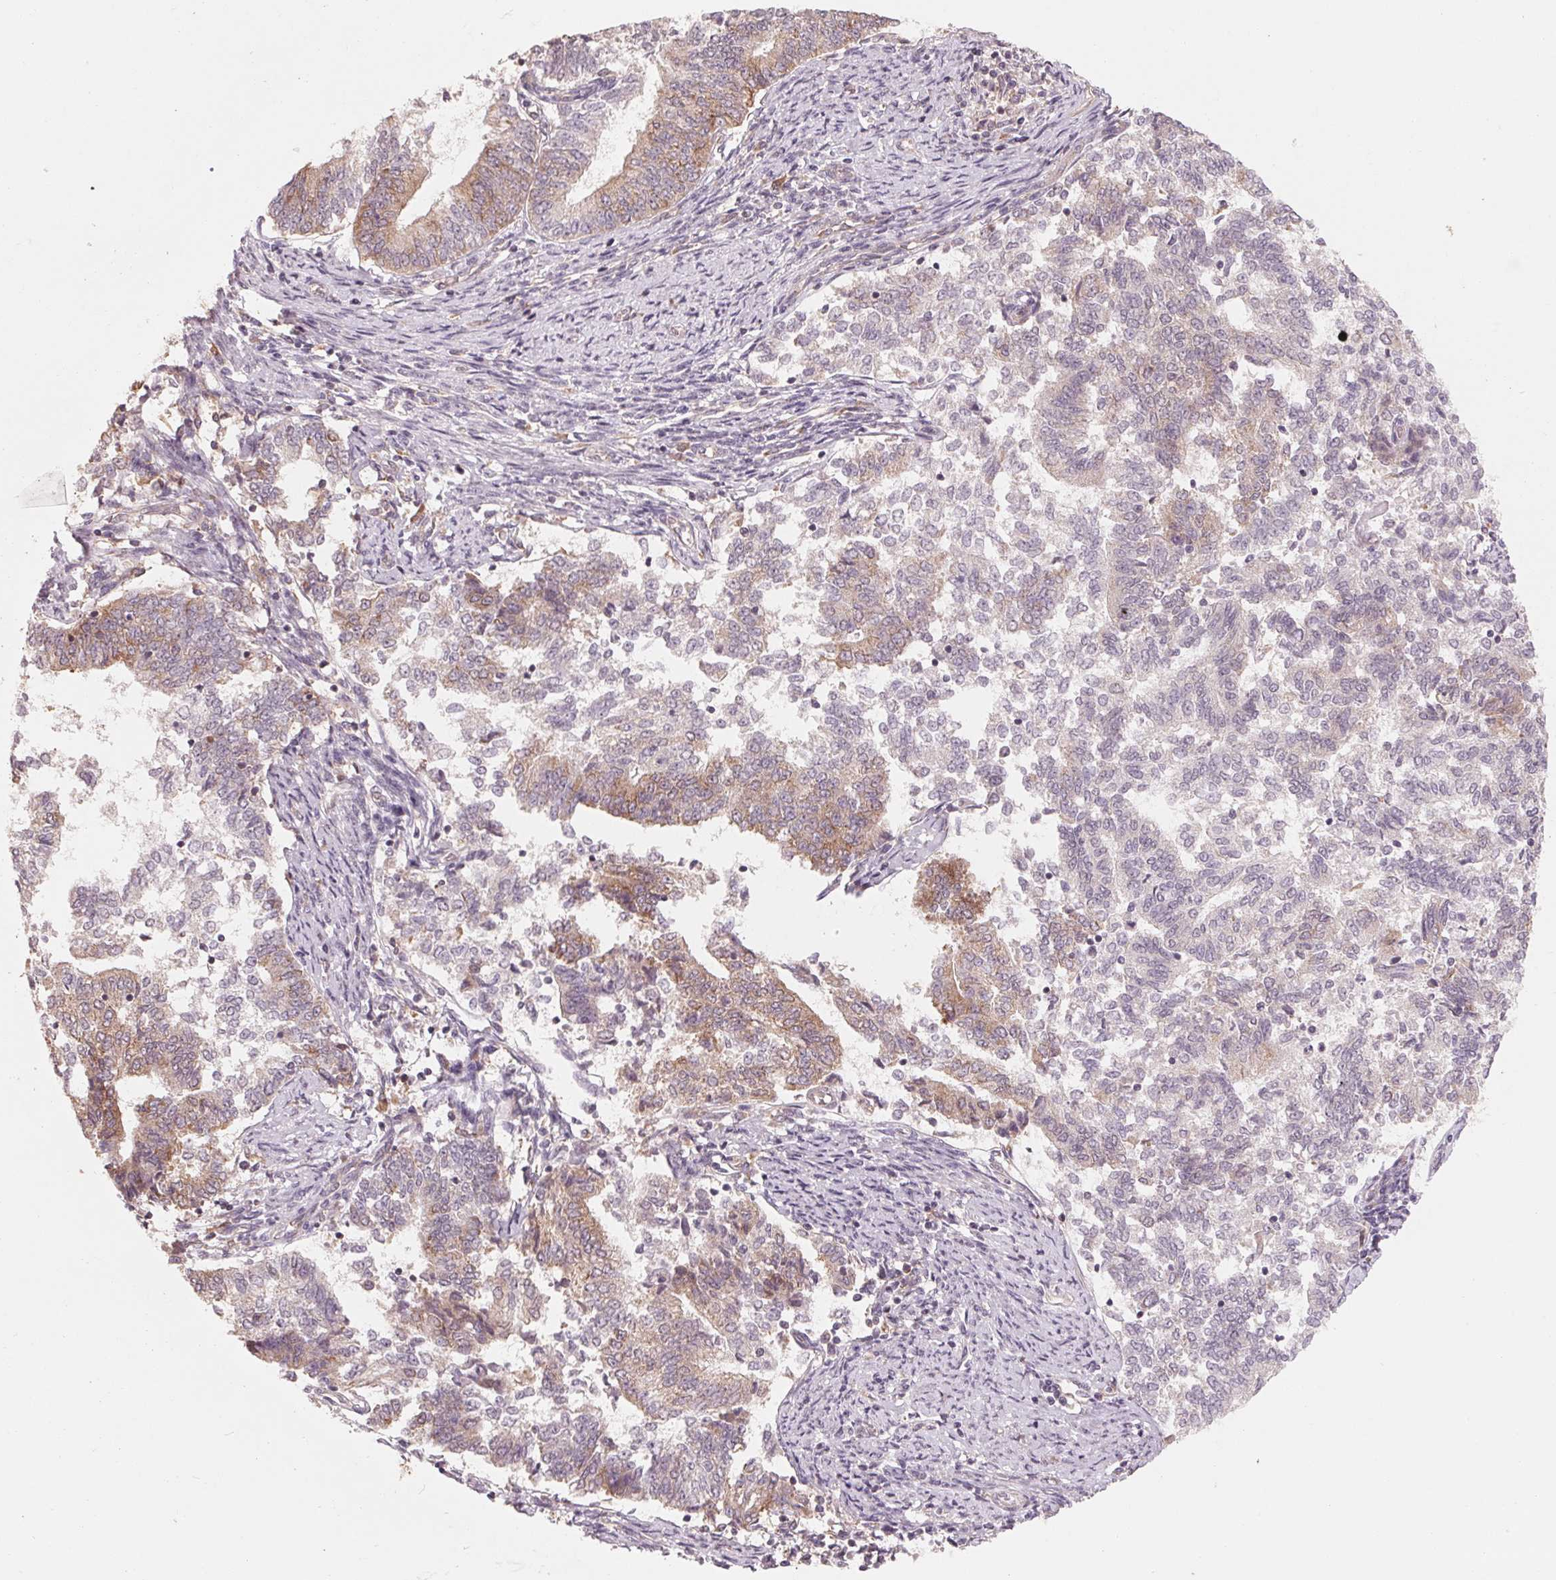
{"staining": {"intensity": "weak", "quantity": "25%-75%", "location": "cytoplasmic/membranous"}, "tissue": "endometrial cancer", "cell_type": "Tumor cells", "image_type": "cancer", "snomed": [{"axis": "morphology", "description": "Adenocarcinoma, NOS"}, {"axis": "topography", "description": "Endometrium"}], "caption": "The histopathology image shows staining of endometrial cancer, revealing weak cytoplasmic/membranous protein positivity (brown color) within tumor cells.", "gene": "GIGYF2", "patient": {"sex": "female", "age": 65}}